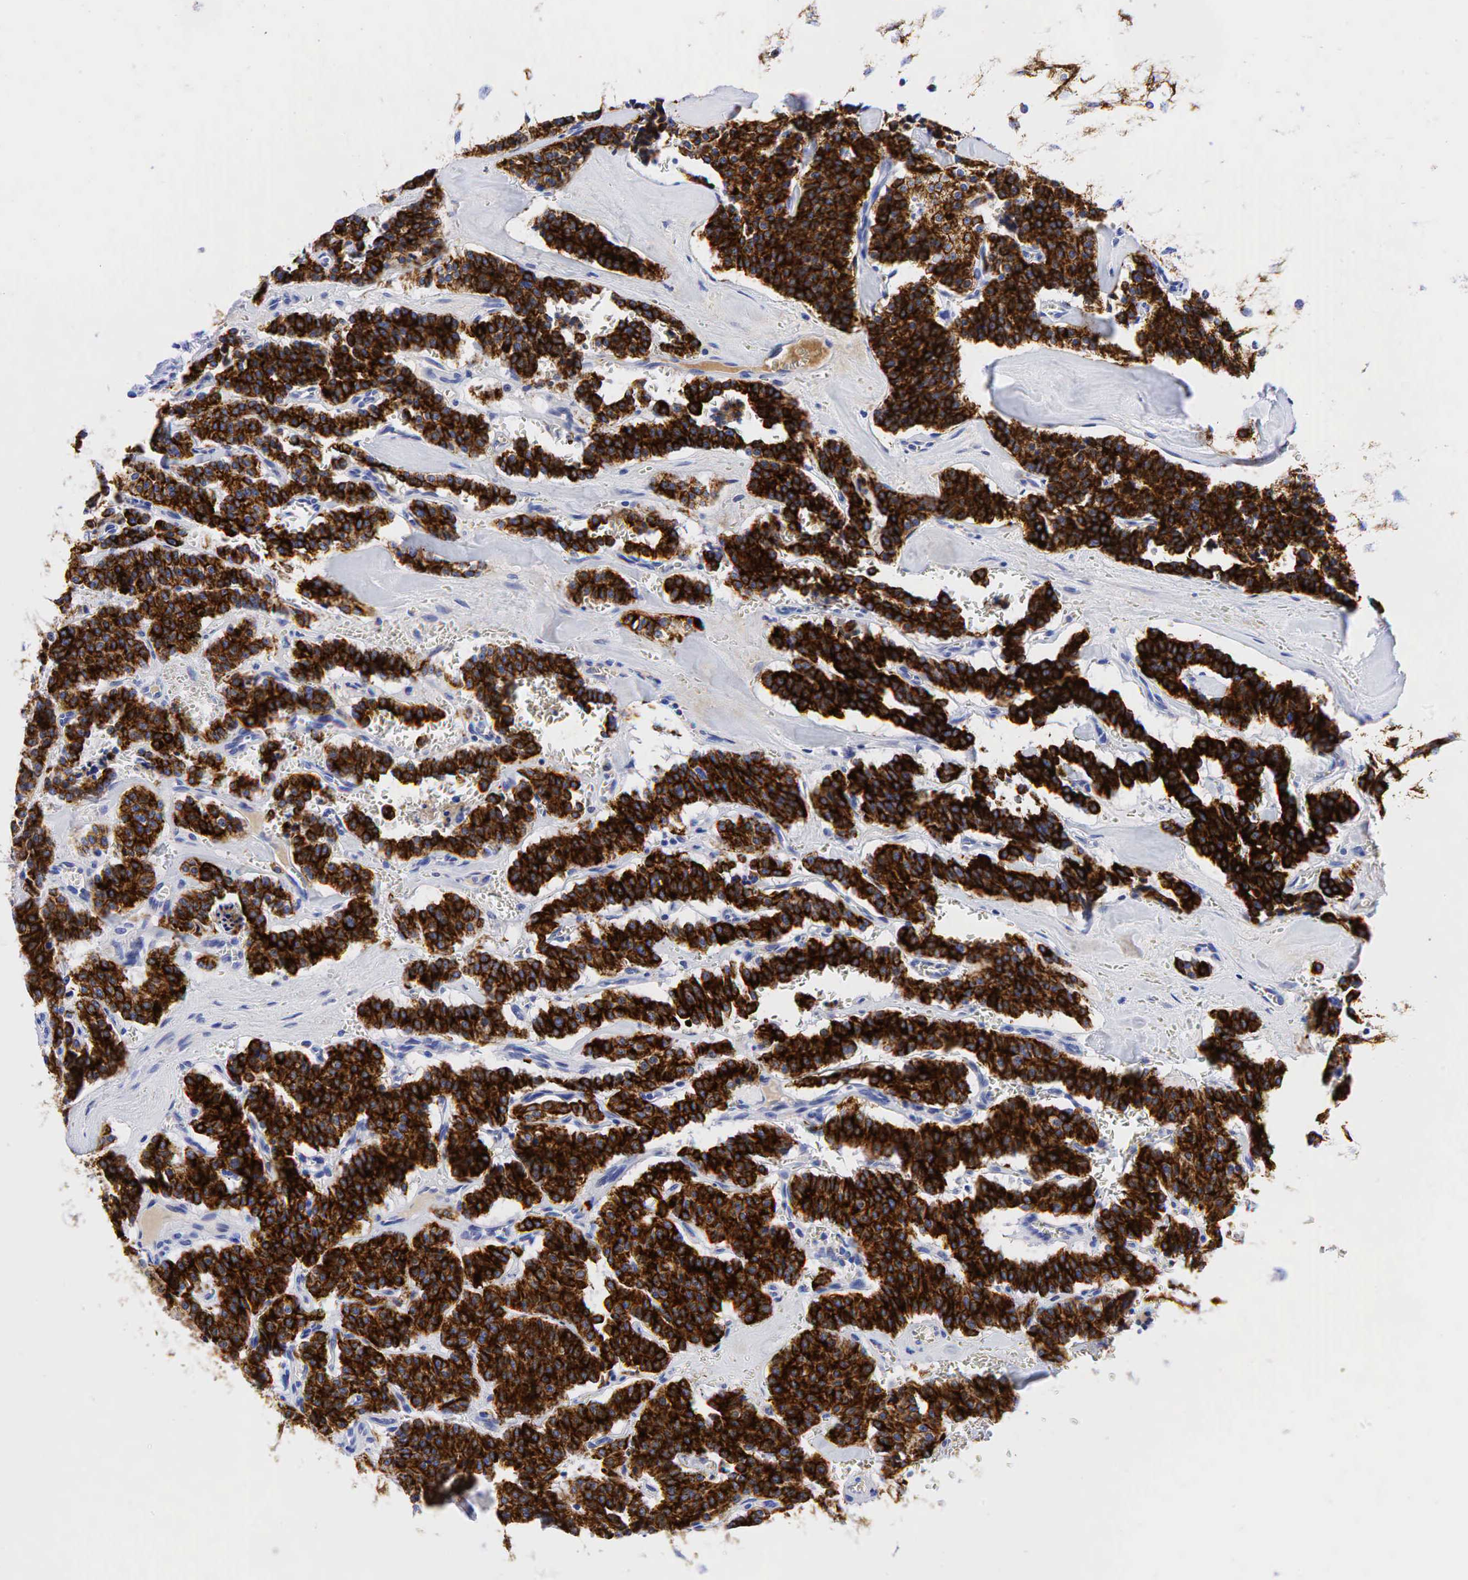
{"staining": {"intensity": "strong", "quantity": ">75%", "location": "cytoplasmic/membranous"}, "tissue": "carcinoid", "cell_type": "Tumor cells", "image_type": "cancer", "snomed": [{"axis": "morphology", "description": "Carcinoid, malignant, NOS"}, {"axis": "topography", "description": "Bronchus"}], "caption": "DAB immunohistochemical staining of human malignant carcinoid displays strong cytoplasmic/membranous protein positivity in approximately >75% of tumor cells.", "gene": "KRT18", "patient": {"sex": "male", "age": 55}}